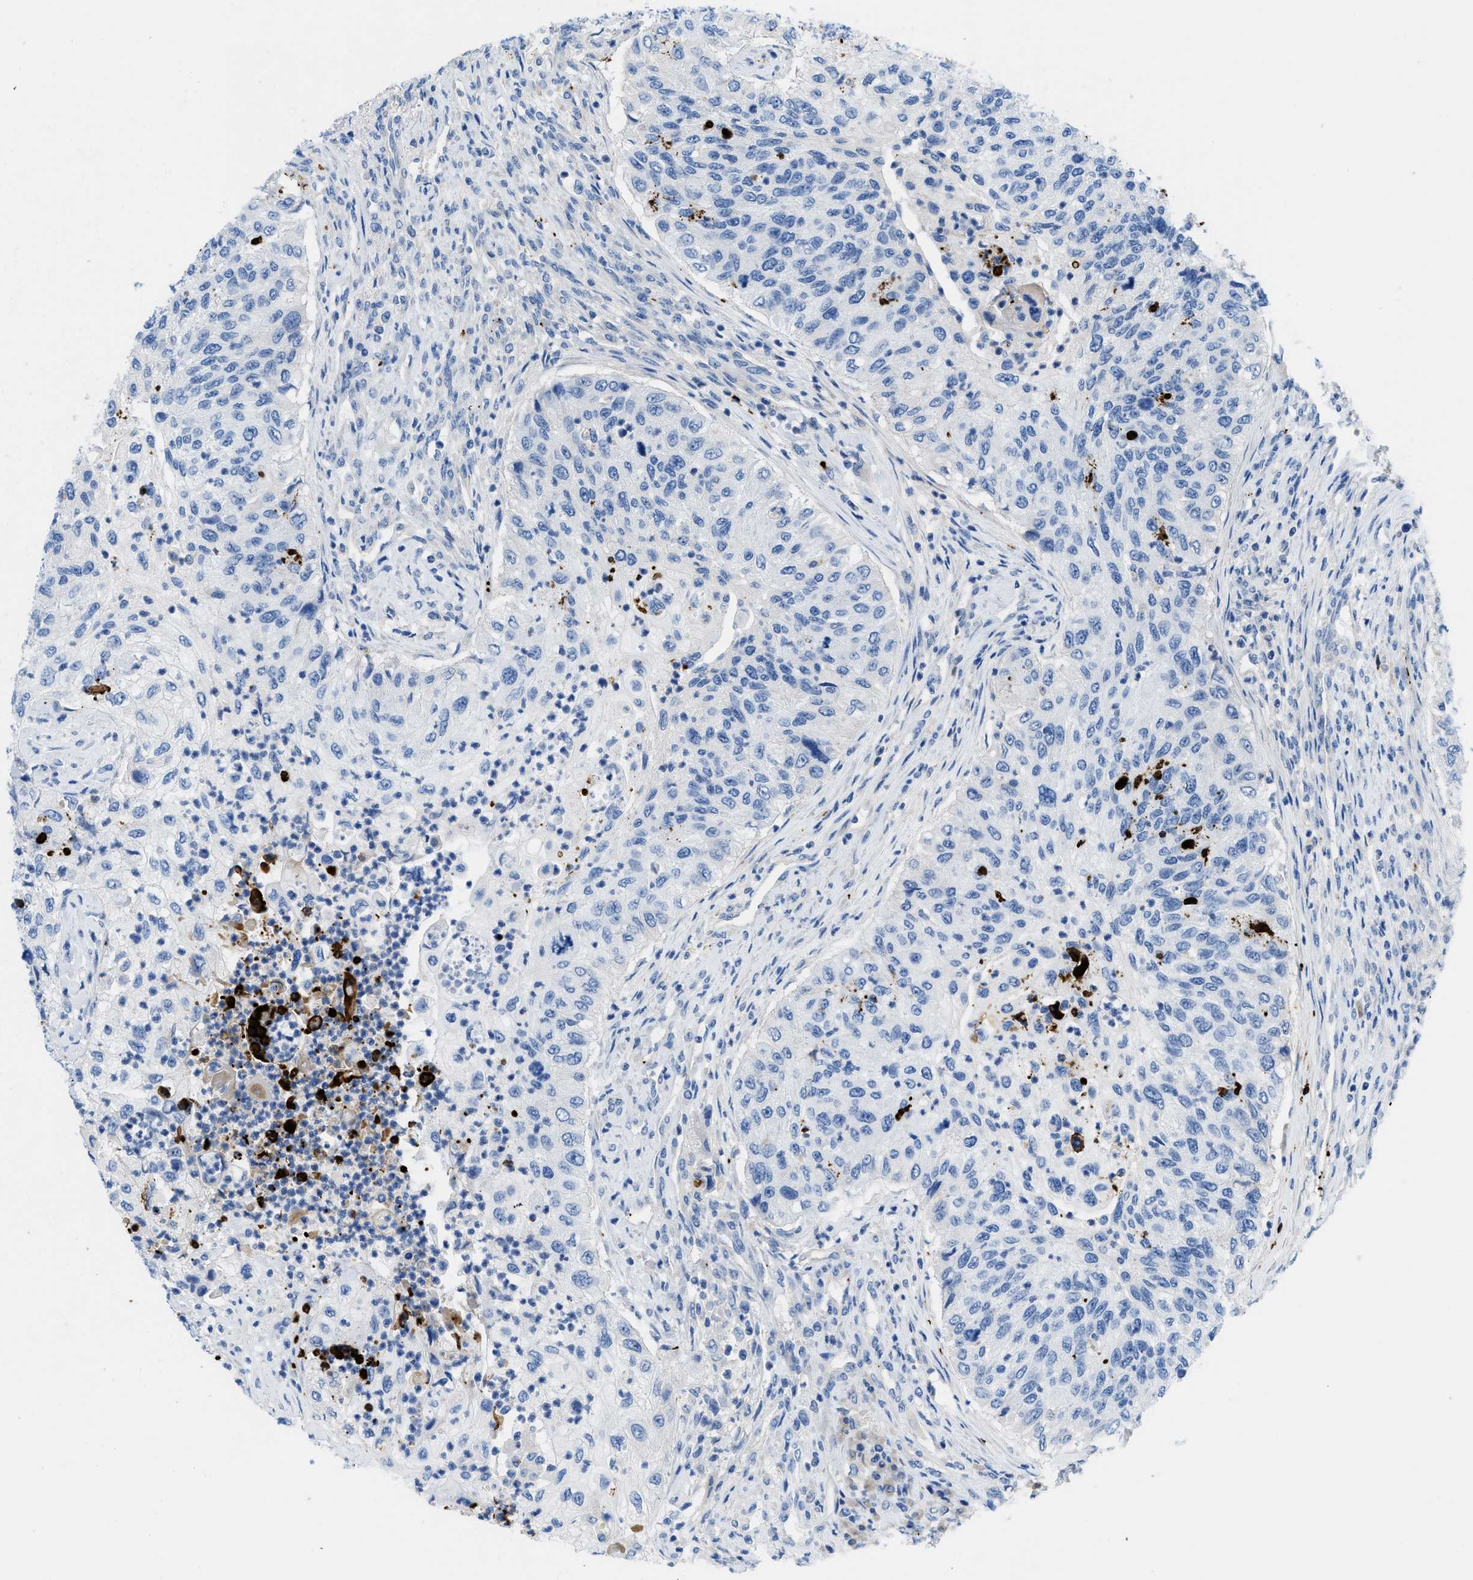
{"staining": {"intensity": "negative", "quantity": "none", "location": "none"}, "tissue": "urothelial cancer", "cell_type": "Tumor cells", "image_type": "cancer", "snomed": [{"axis": "morphology", "description": "Urothelial carcinoma, High grade"}, {"axis": "topography", "description": "Urinary bladder"}], "caption": "Protein analysis of high-grade urothelial carcinoma shows no significant positivity in tumor cells.", "gene": "XCR1", "patient": {"sex": "female", "age": 60}}